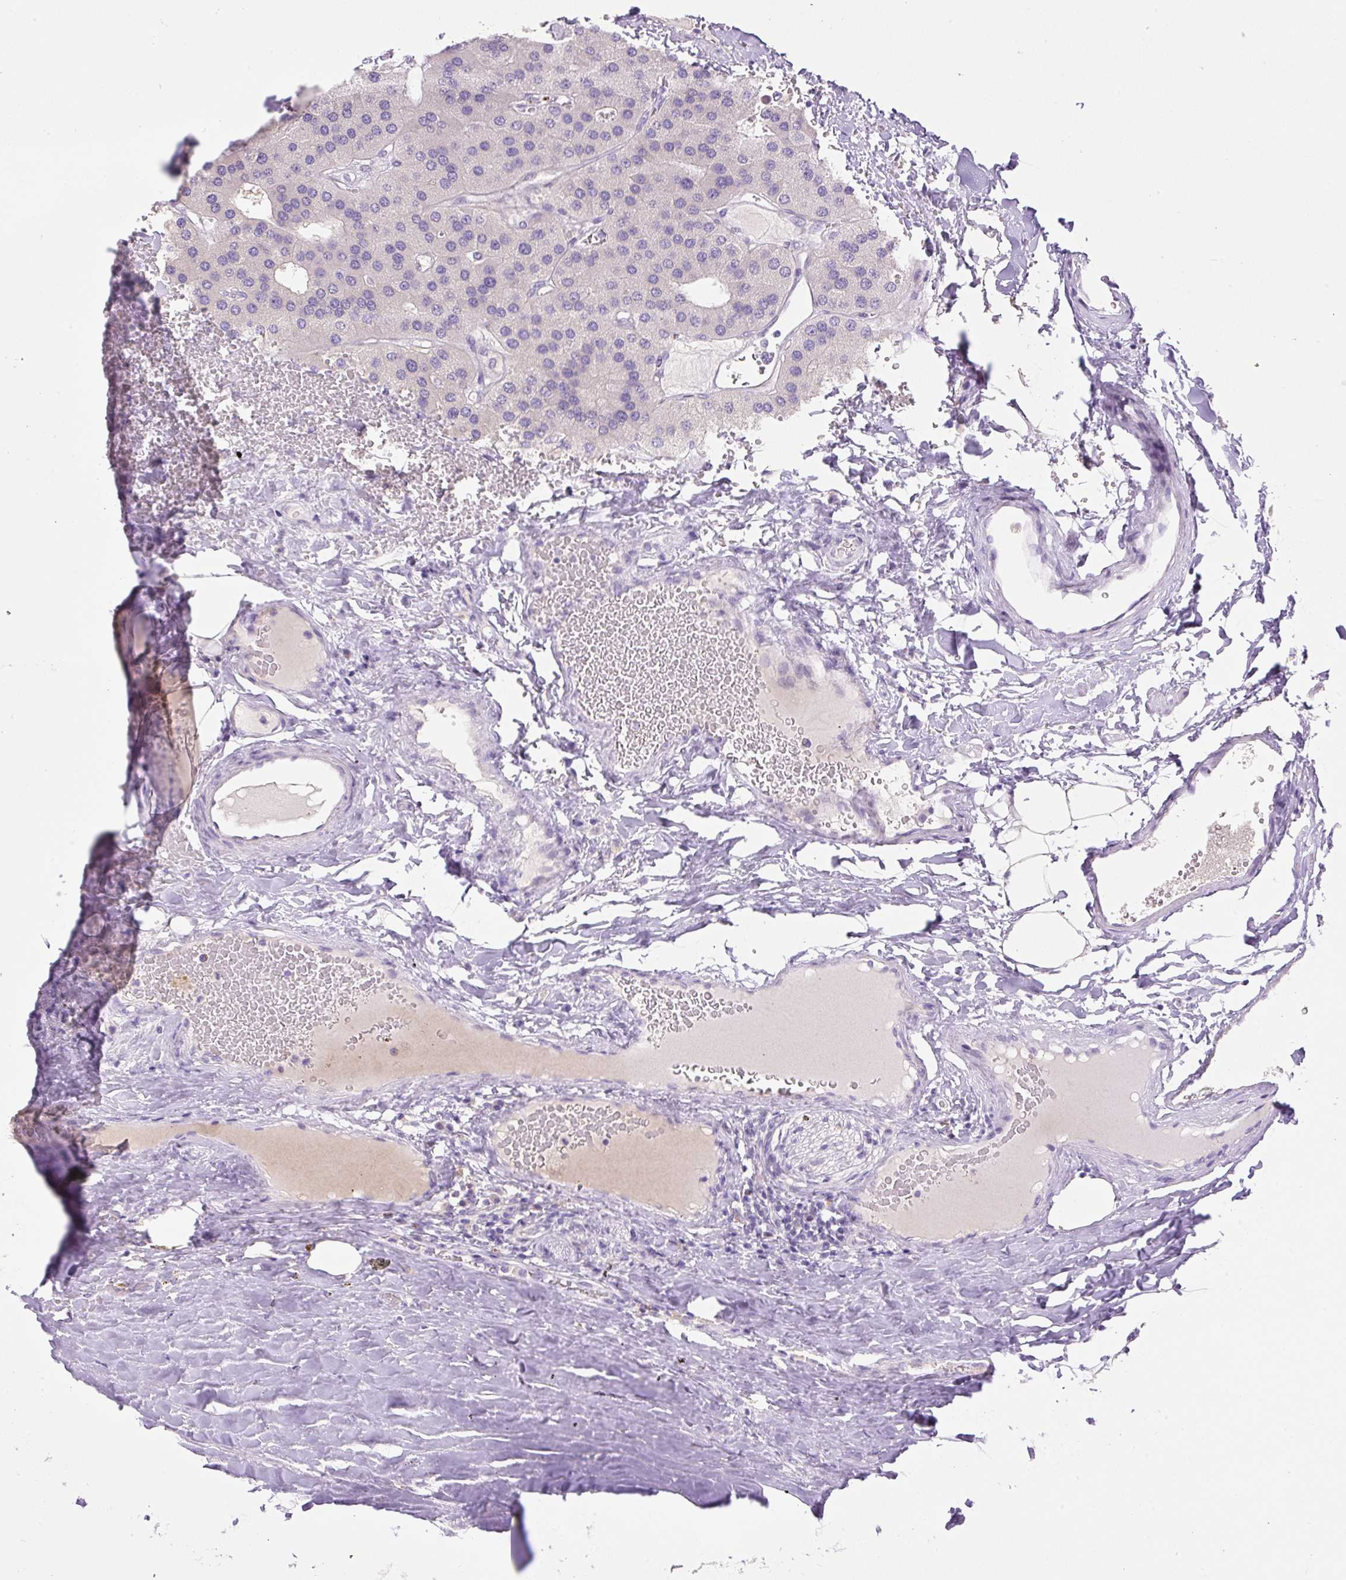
{"staining": {"intensity": "negative", "quantity": "none", "location": "none"}, "tissue": "parathyroid gland", "cell_type": "Glandular cells", "image_type": "normal", "snomed": [{"axis": "morphology", "description": "Normal tissue, NOS"}, {"axis": "morphology", "description": "Adenoma, NOS"}, {"axis": "topography", "description": "Parathyroid gland"}], "caption": "The photomicrograph reveals no significant staining in glandular cells of parathyroid gland. (DAB (3,3'-diaminobenzidine) immunohistochemistry with hematoxylin counter stain).", "gene": "TDRD15", "patient": {"sex": "female", "age": 86}}